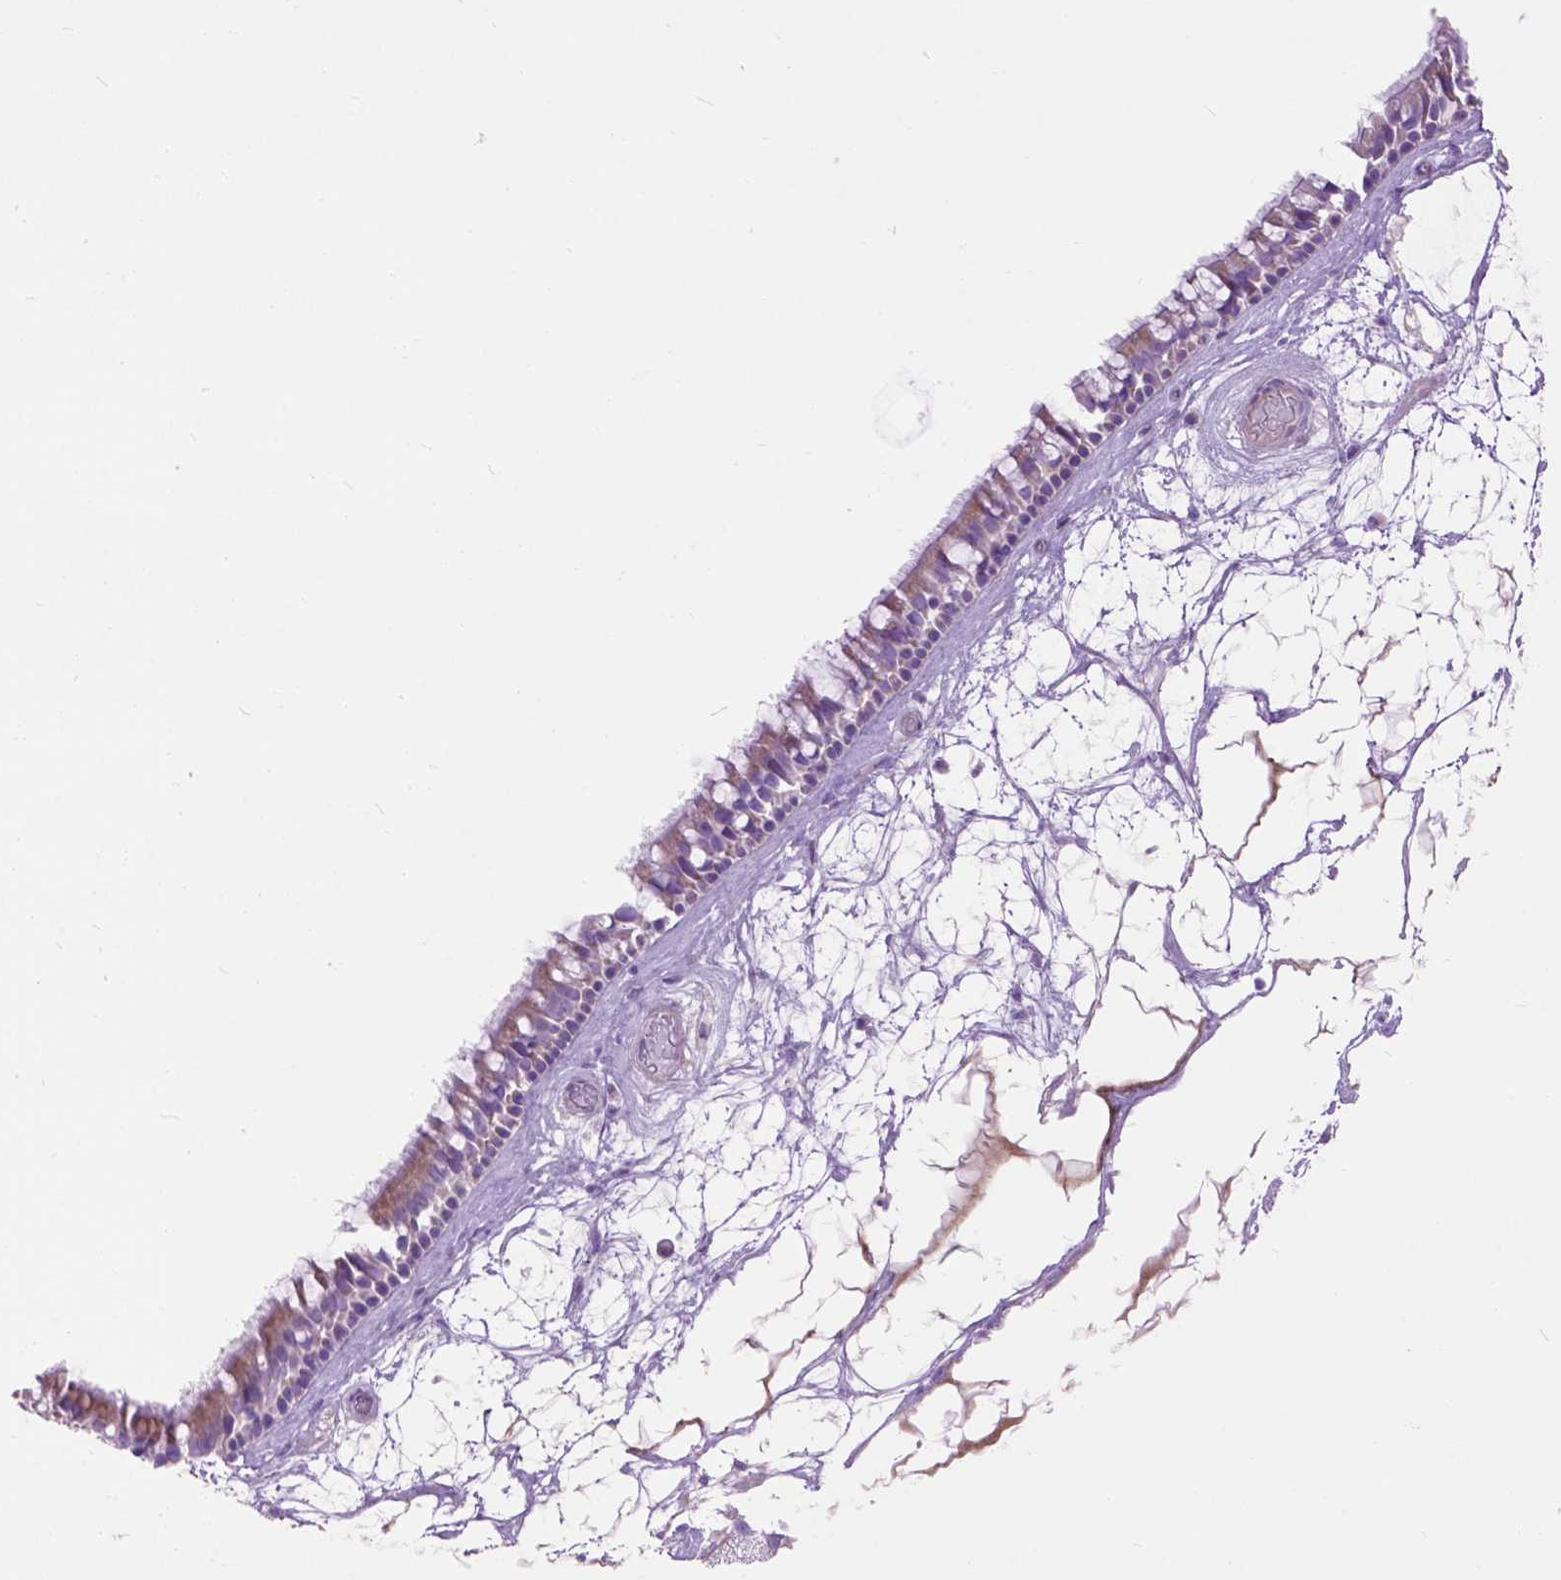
{"staining": {"intensity": "weak", "quantity": "25%-75%", "location": "cytoplasmic/membranous"}, "tissue": "nasopharynx", "cell_type": "Respiratory epithelial cells", "image_type": "normal", "snomed": [{"axis": "morphology", "description": "Normal tissue, NOS"}, {"axis": "topography", "description": "Nasopharynx"}], "caption": "DAB immunohistochemical staining of normal nasopharynx demonstrates weak cytoplasmic/membranous protein staining in approximately 25%-75% of respiratory epithelial cells.", "gene": "MAPT", "patient": {"sex": "male", "age": 68}}